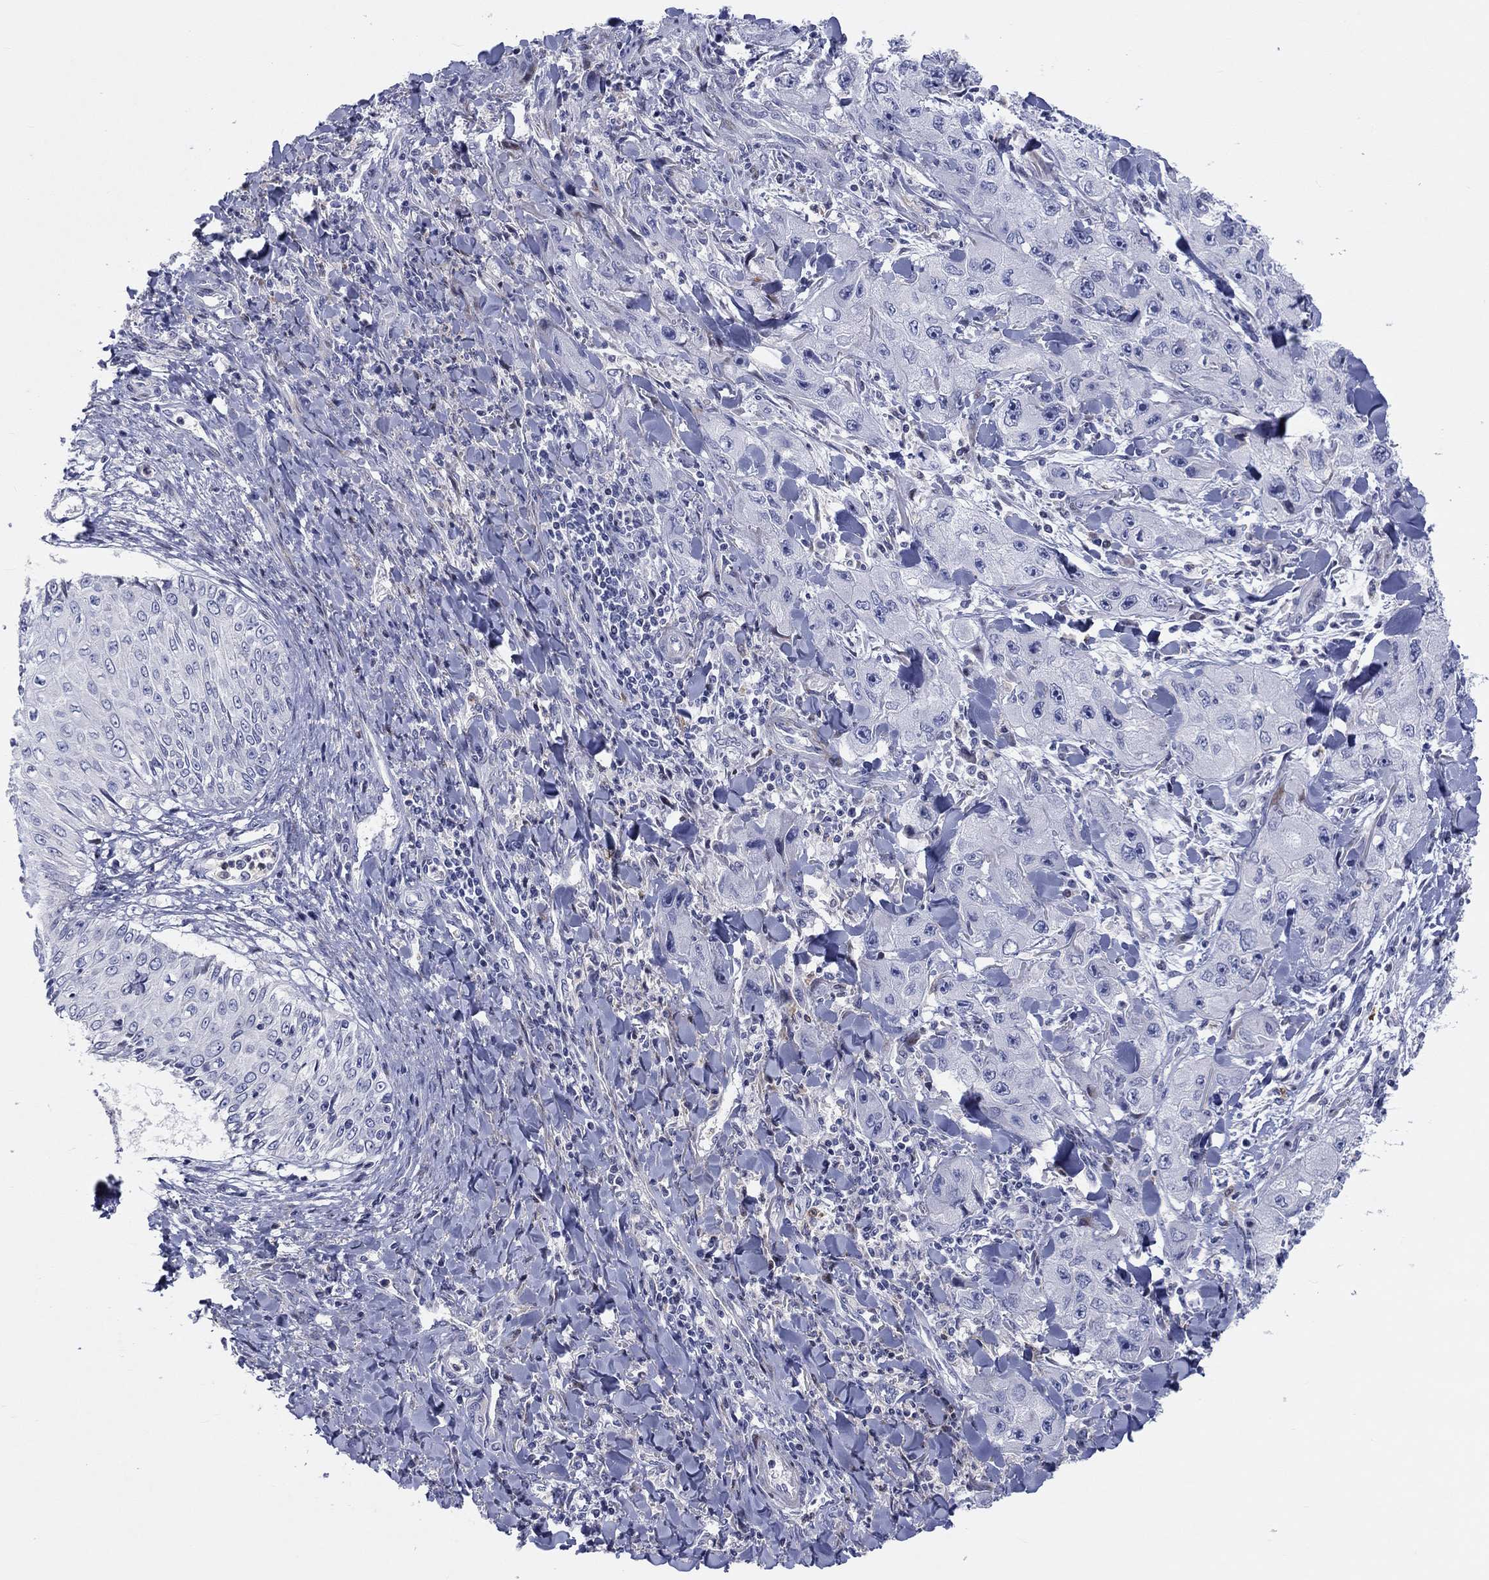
{"staining": {"intensity": "negative", "quantity": "none", "location": "none"}, "tissue": "skin cancer", "cell_type": "Tumor cells", "image_type": "cancer", "snomed": [{"axis": "morphology", "description": "Squamous cell carcinoma, NOS"}, {"axis": "topography", "description": "Skin"}, {"axis": "topography", "description": "Subcutis"}], "caption": "Histopathology image shows no protein staining in tumor cells of squamous cell carcinoma (skin) tissue.", "gene": "ARHGAP36", "patient": {"sex": "male", "age": 73}}